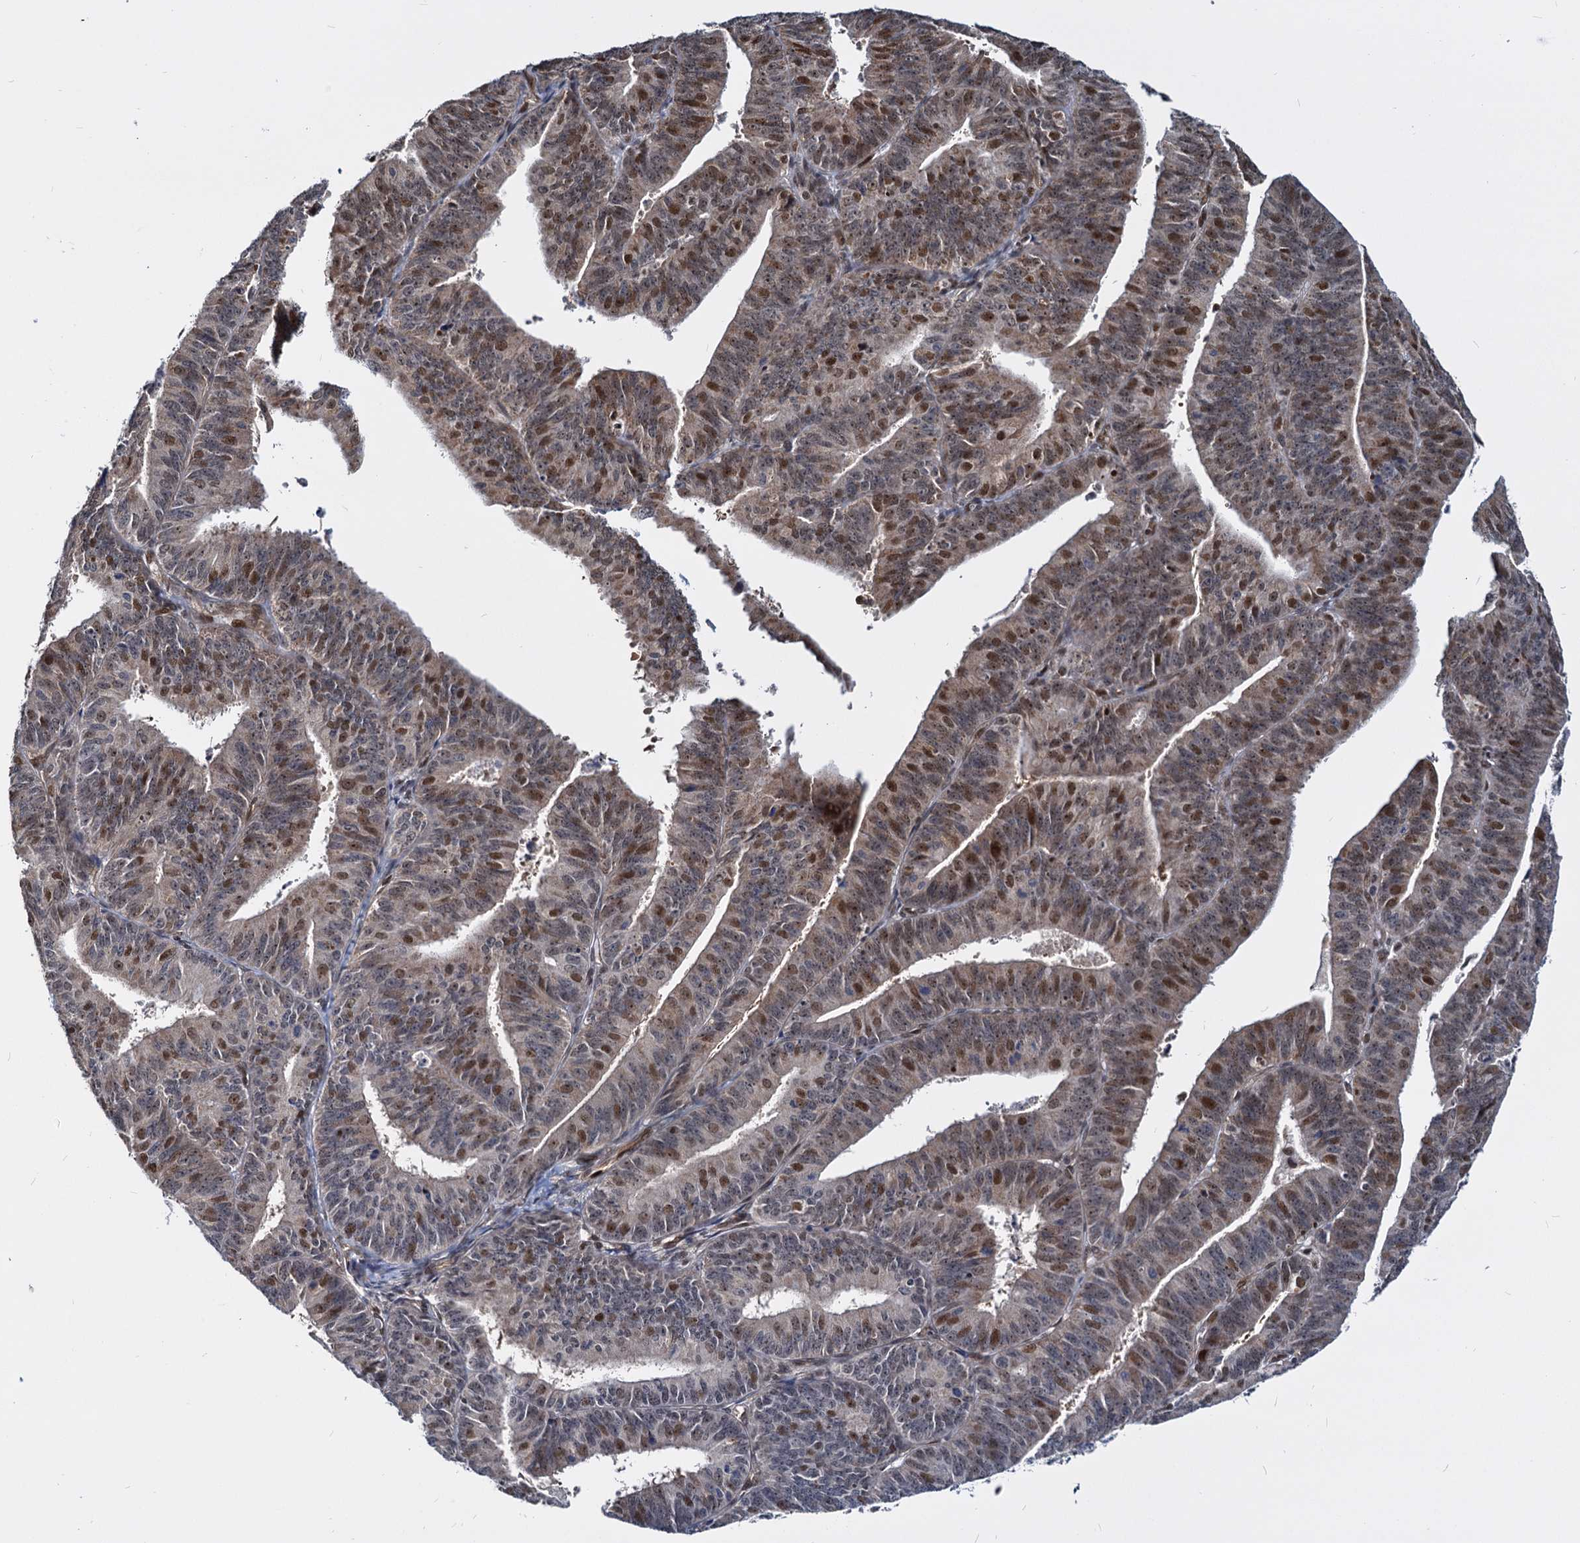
{"staining": {"intensity": "moderate", "quantity": "25%-75%", "location": "nuclear"}, "tissue": "endometrial cancer", "cell_type": "Tumor cells", "image_type": "cancer", "snomed": [{"axis": "morphology", "description": "Adenocarcinoma, NOS"}, {"axis": "topography", "description": "Endometrium"}], "caption": "Immunohistochemical staining of endometrial cancer (adenocarcinoma) displays medium levels of moderate nuclear positivity in about 25%-75% of tumor cells.", "gene": "UBLCP1", "patient": {"sex": "female", "age": 73}}